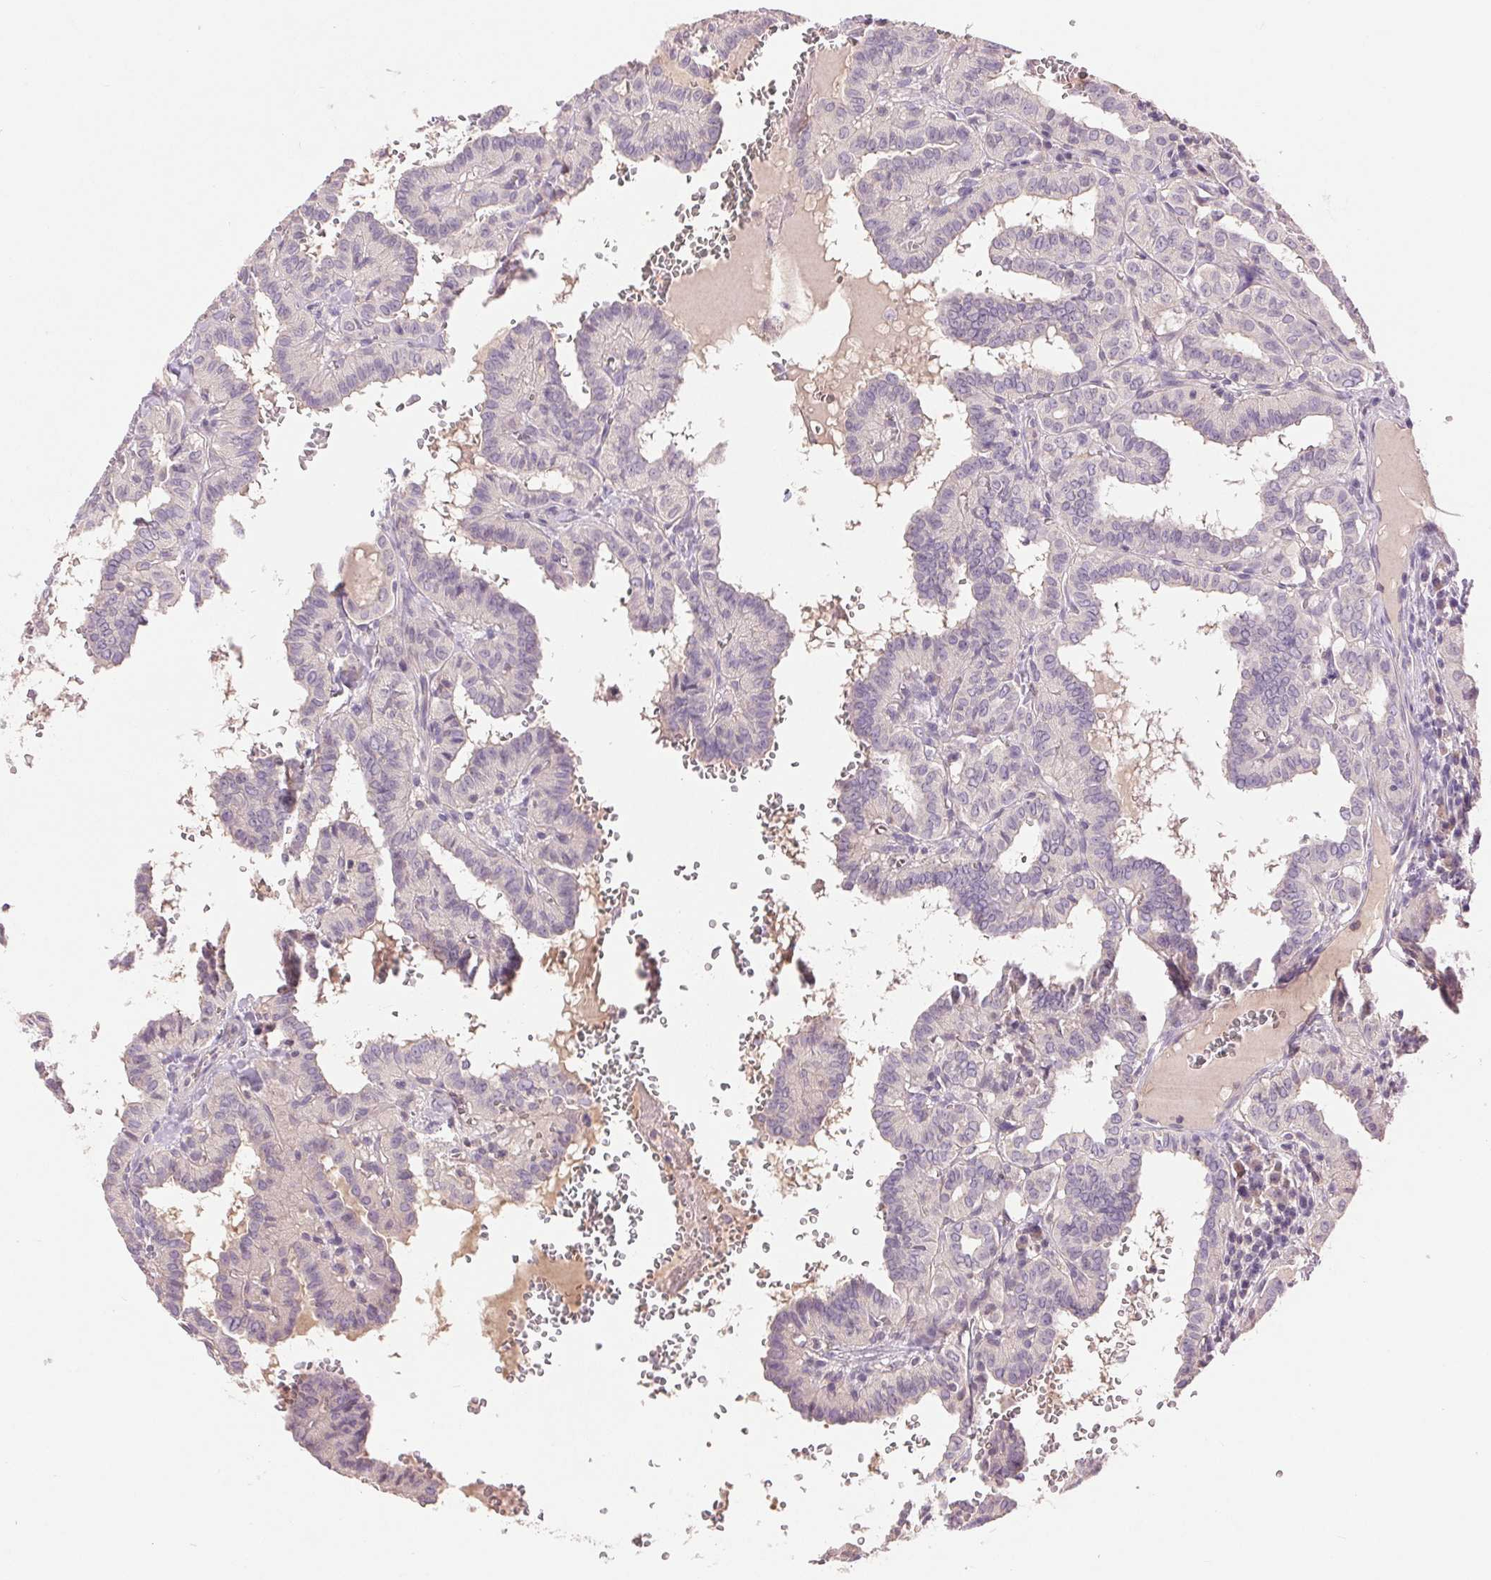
{"staining": {"intensity": "negative", "quantity": "none", "location": "none"}, "tissue": "thyroid cancer", "cell_type": "Tumor cells", "image_type": "cancer", "snomed": [{"axis": "morphology", "description": "Papillary adenocarcinoma, NOS"}, {"axis": "topography", "description": "Thyroid gland"}], "caption": "Protein analysis of papillary adenocarcinoma (thyroid) displays no significant expression in tumor cells.", "gene": "FXYD4", "patient": {"sex": "female", "age": 21}}